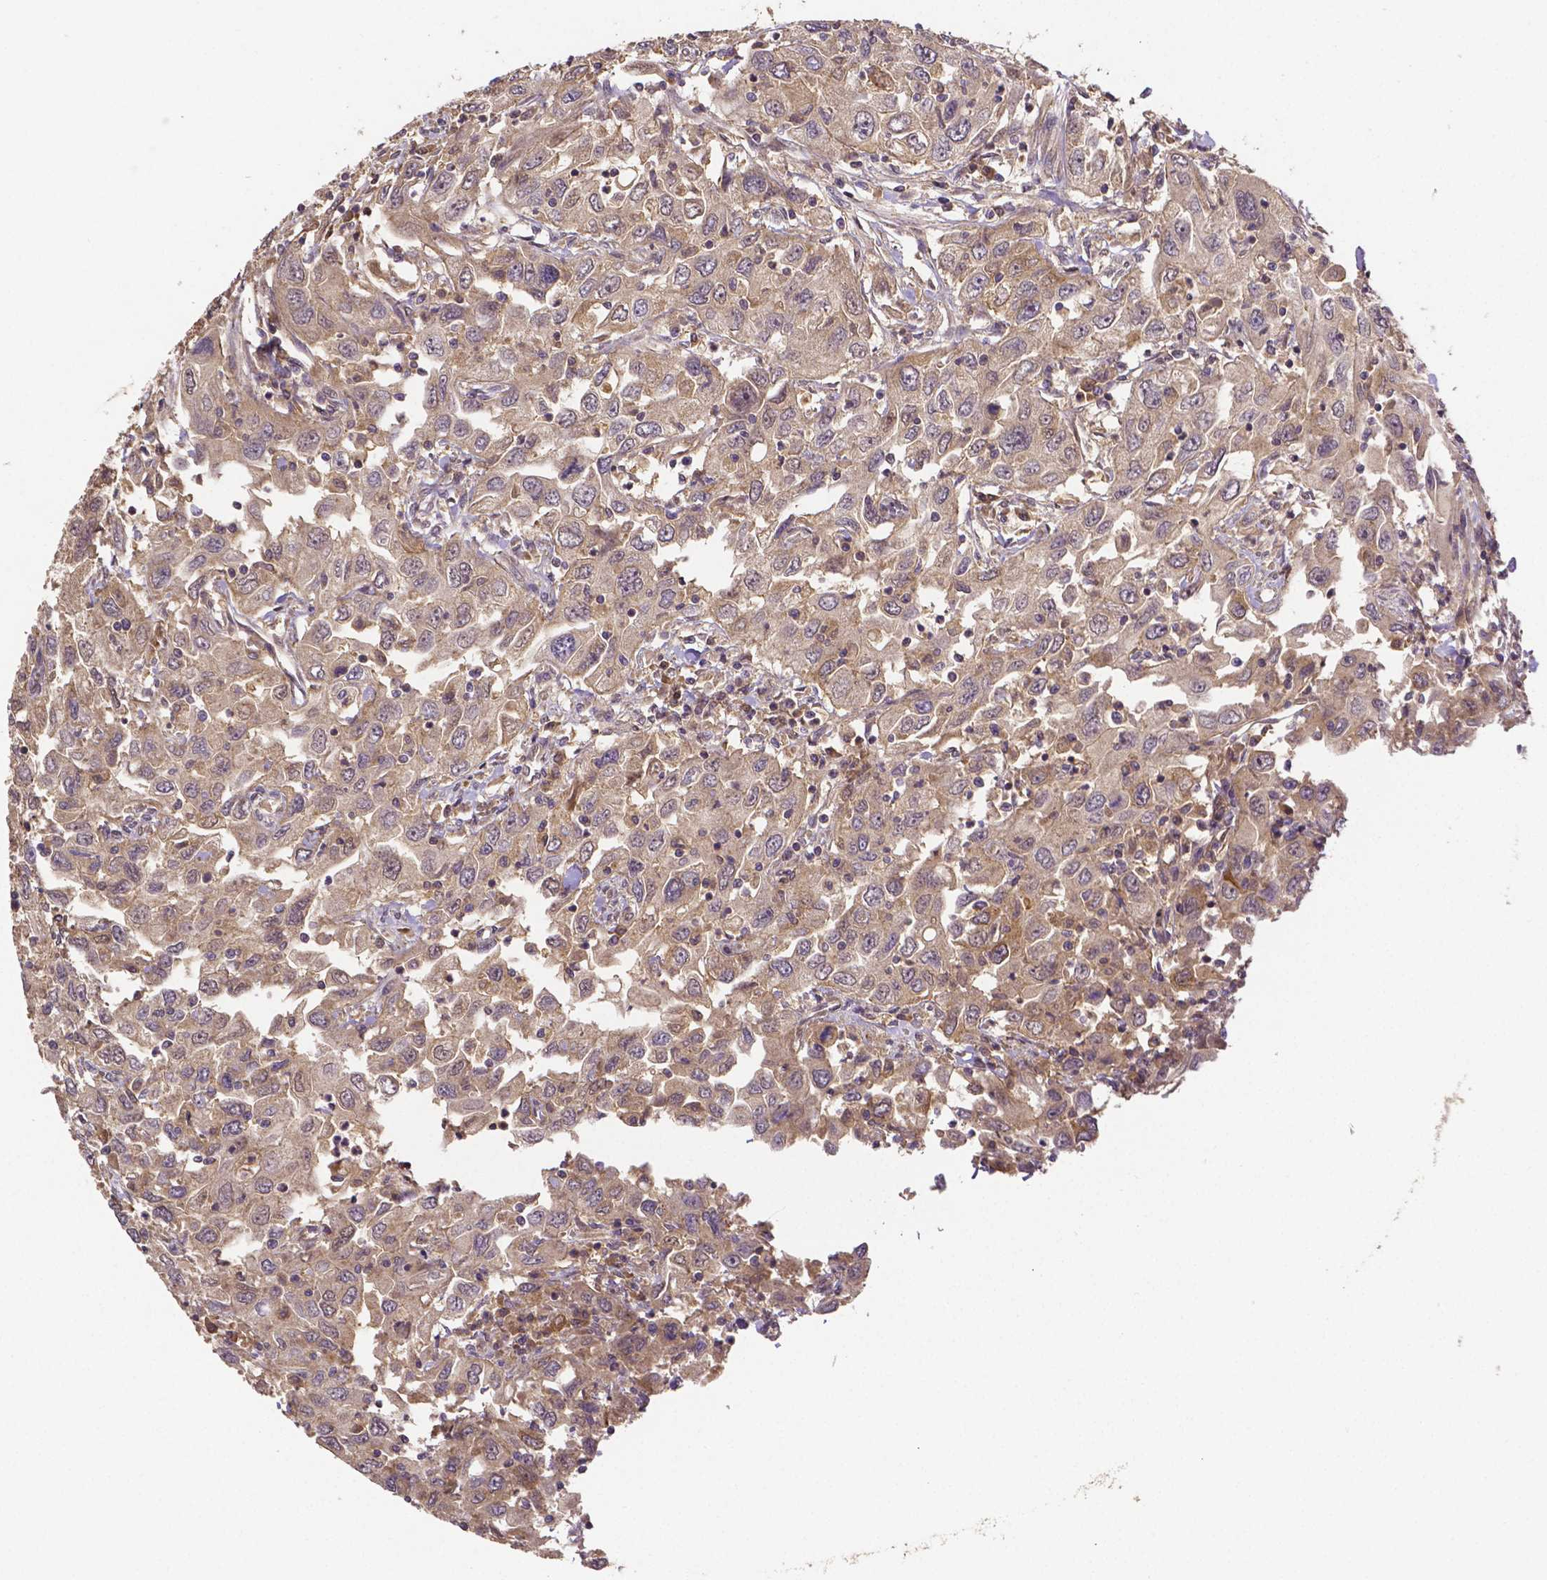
{"staining": {"intensity": "weak", "quantity": ">75%", "location": "cytoplasmic/membranous"}, "tissue": "urothelial cancer", "cell_type": "Tumor cells", "image_type": "cancer", "snomed": [{"axis": "morphology", "description": "Urothelial carcinoma, High grade"}, {"axis": "topography", "description": "Urinary bladder"}], "caption": "This histopathology image demonstrates urothelial cancer stained with immunohistochemistry (IHC) to label a protein in brown. The cytoplasmic/membranous of tumor cells show weak positivity for the protein. Nuclei are counter-stained blue.", "gene": "RNF123", "patient": {"sex": "male", "age": 76}}